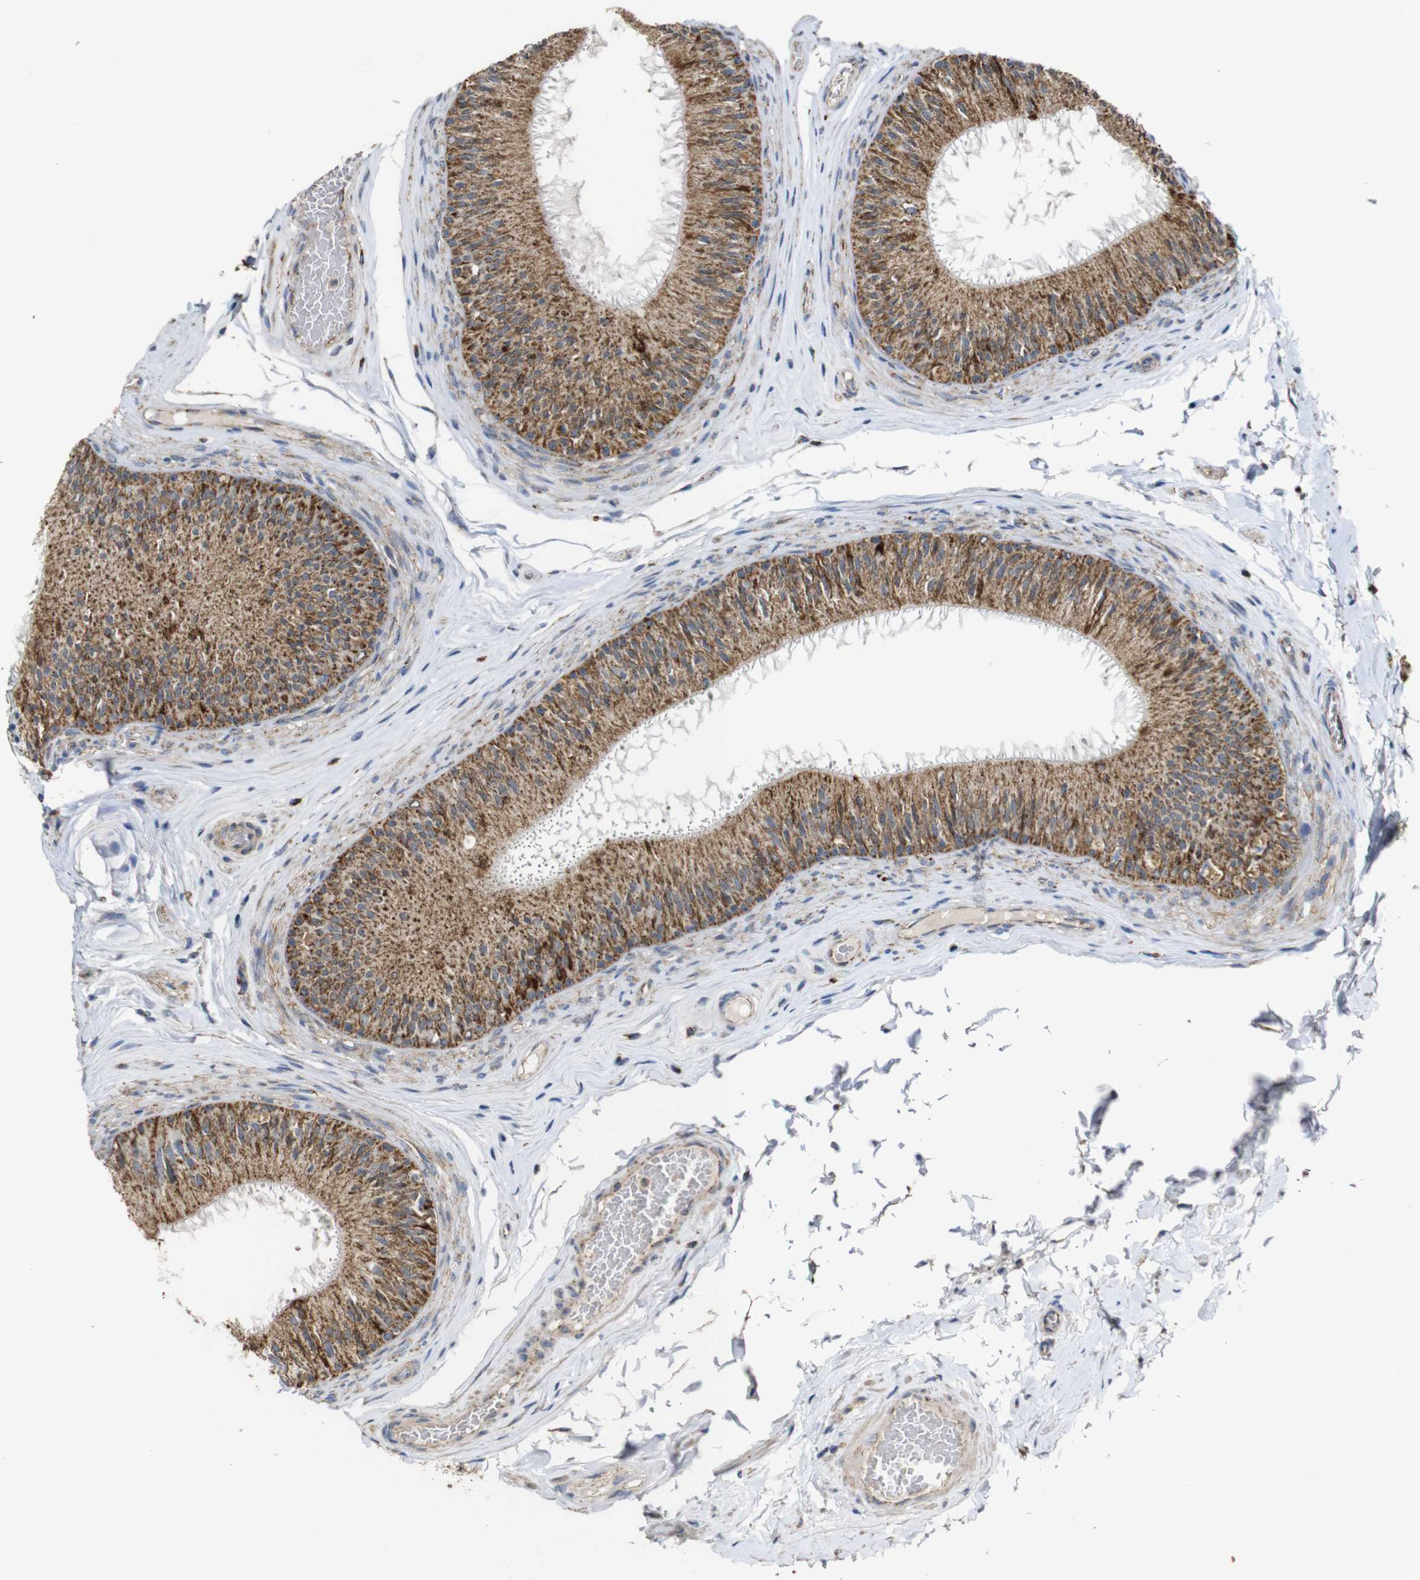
{"staining": {"intensity": "moderate", "quantity": ">75%", "location": "cytoplasmic/membranous"}, "tissue": "epididymis", "cell_type": "Glandular cells", "image_type": "normal", "snomed": [{"axis": "morphology", "description": "Normal tissue, NOS"}, {"axis": "topography", "description": "Testis"}, {"axis": "topography", "description": "Epididymis"}], "caption": "Immunohistochemical staining of unremarkable epididymis displays moderate cytoplasmic/membranous protein staining in approximately >75% of glandular cells. (Stains: DAB (3,3'-diaminobenzidine) in brown, nuclei in blue, Microscopy: brightfield microscopy at high magnification).", "gene": "NR3C2", "patient": {"sex": "male", "age": 36}}